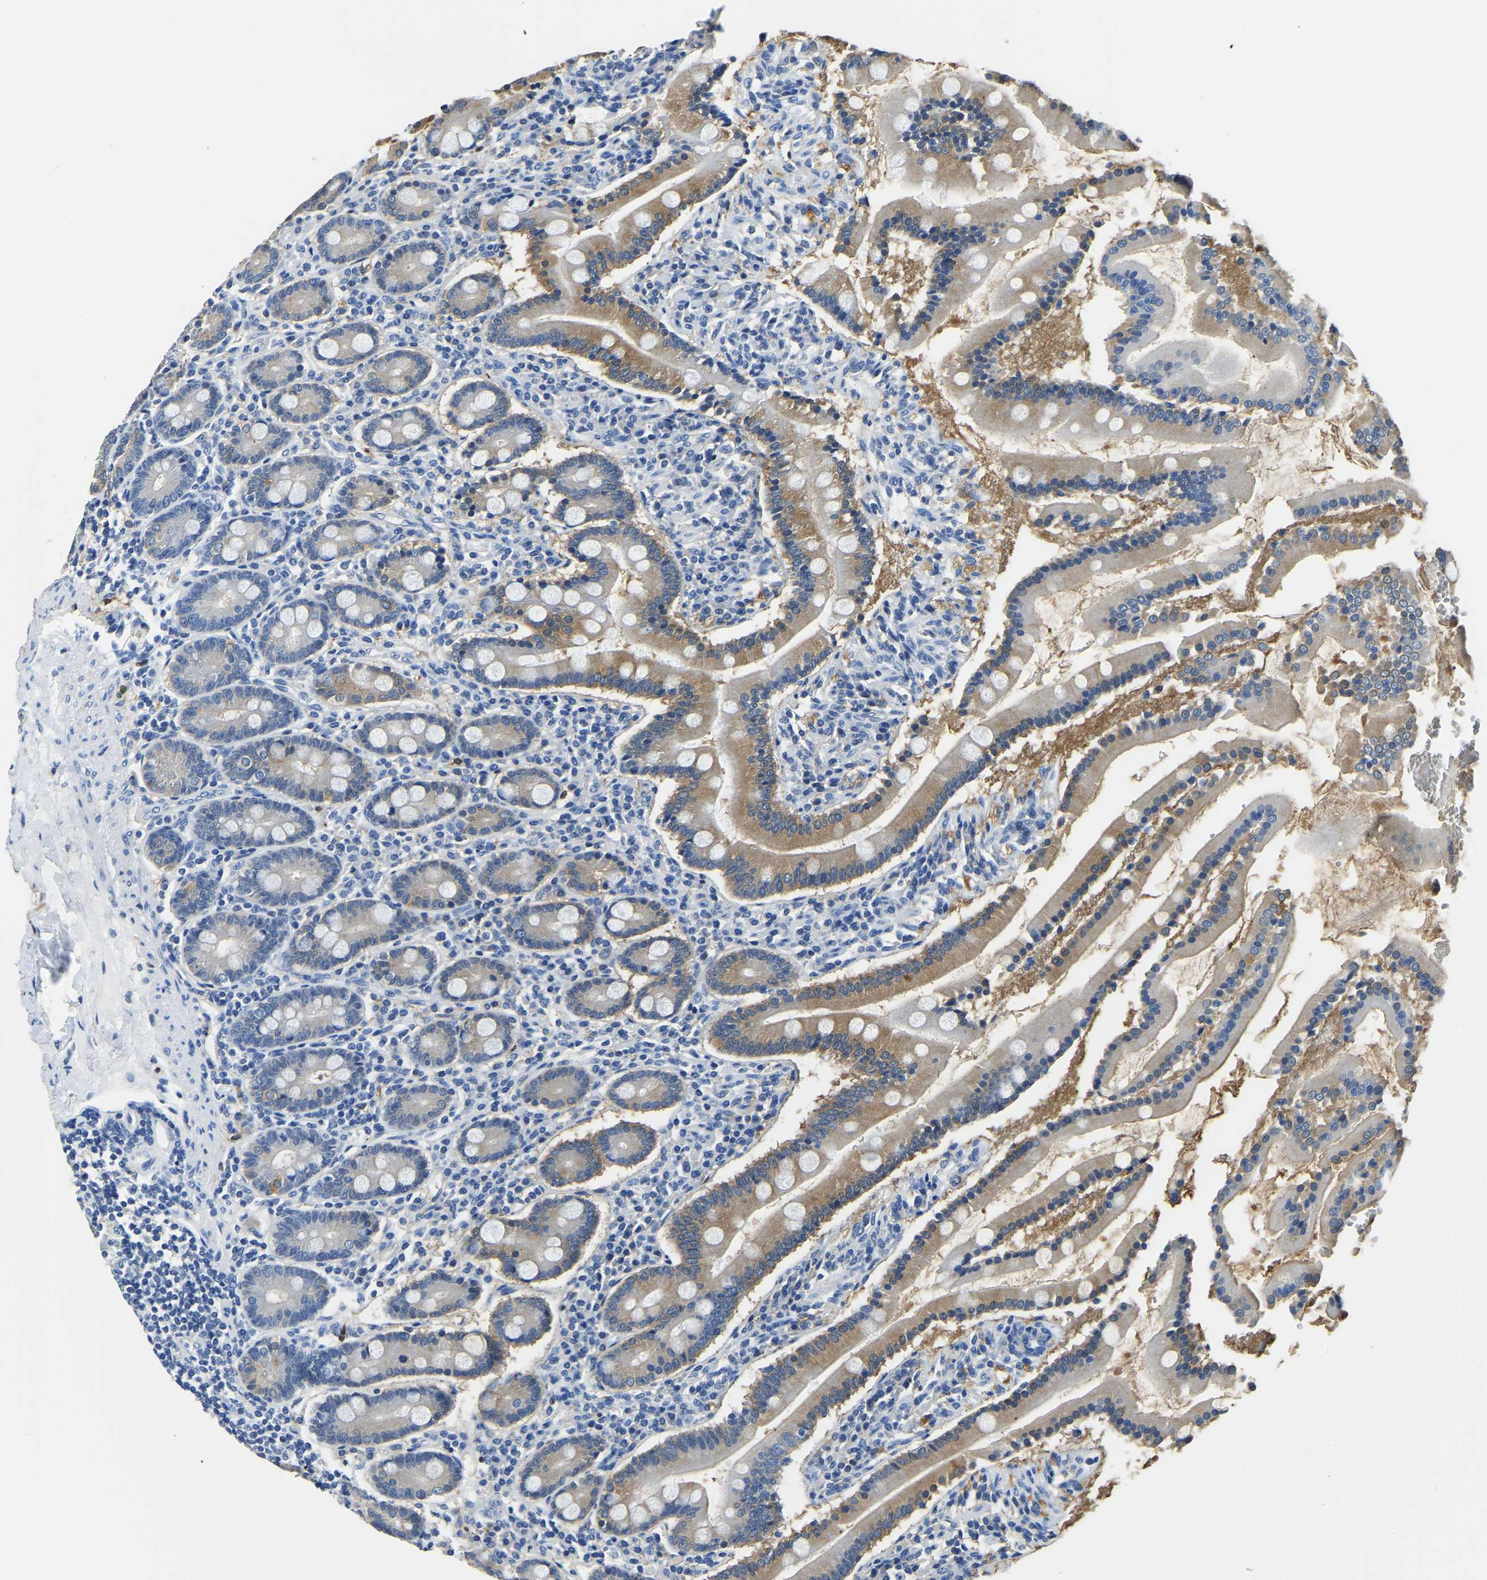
{"staining": {"intensity": "moderate", "quantity": "25%-75%", "location": "cytoplasmic/membranous"}, "tissue": "duodenum", "cell_type": "Glandular cells", "image_type": "normal", "snomed": [{"axis": "morphology", "description": "Normal tissue, NOS"}, {"axis": "topography", "description": "Duodenum"}], "caption": "Protein staining of benign duodenum exhibits moderate cytoplasmic/membranous staining in approximately 25%-75% of glandular cells.", "gene": "ZDHHC13", "patient": {"sex": "male", "age": 50}}